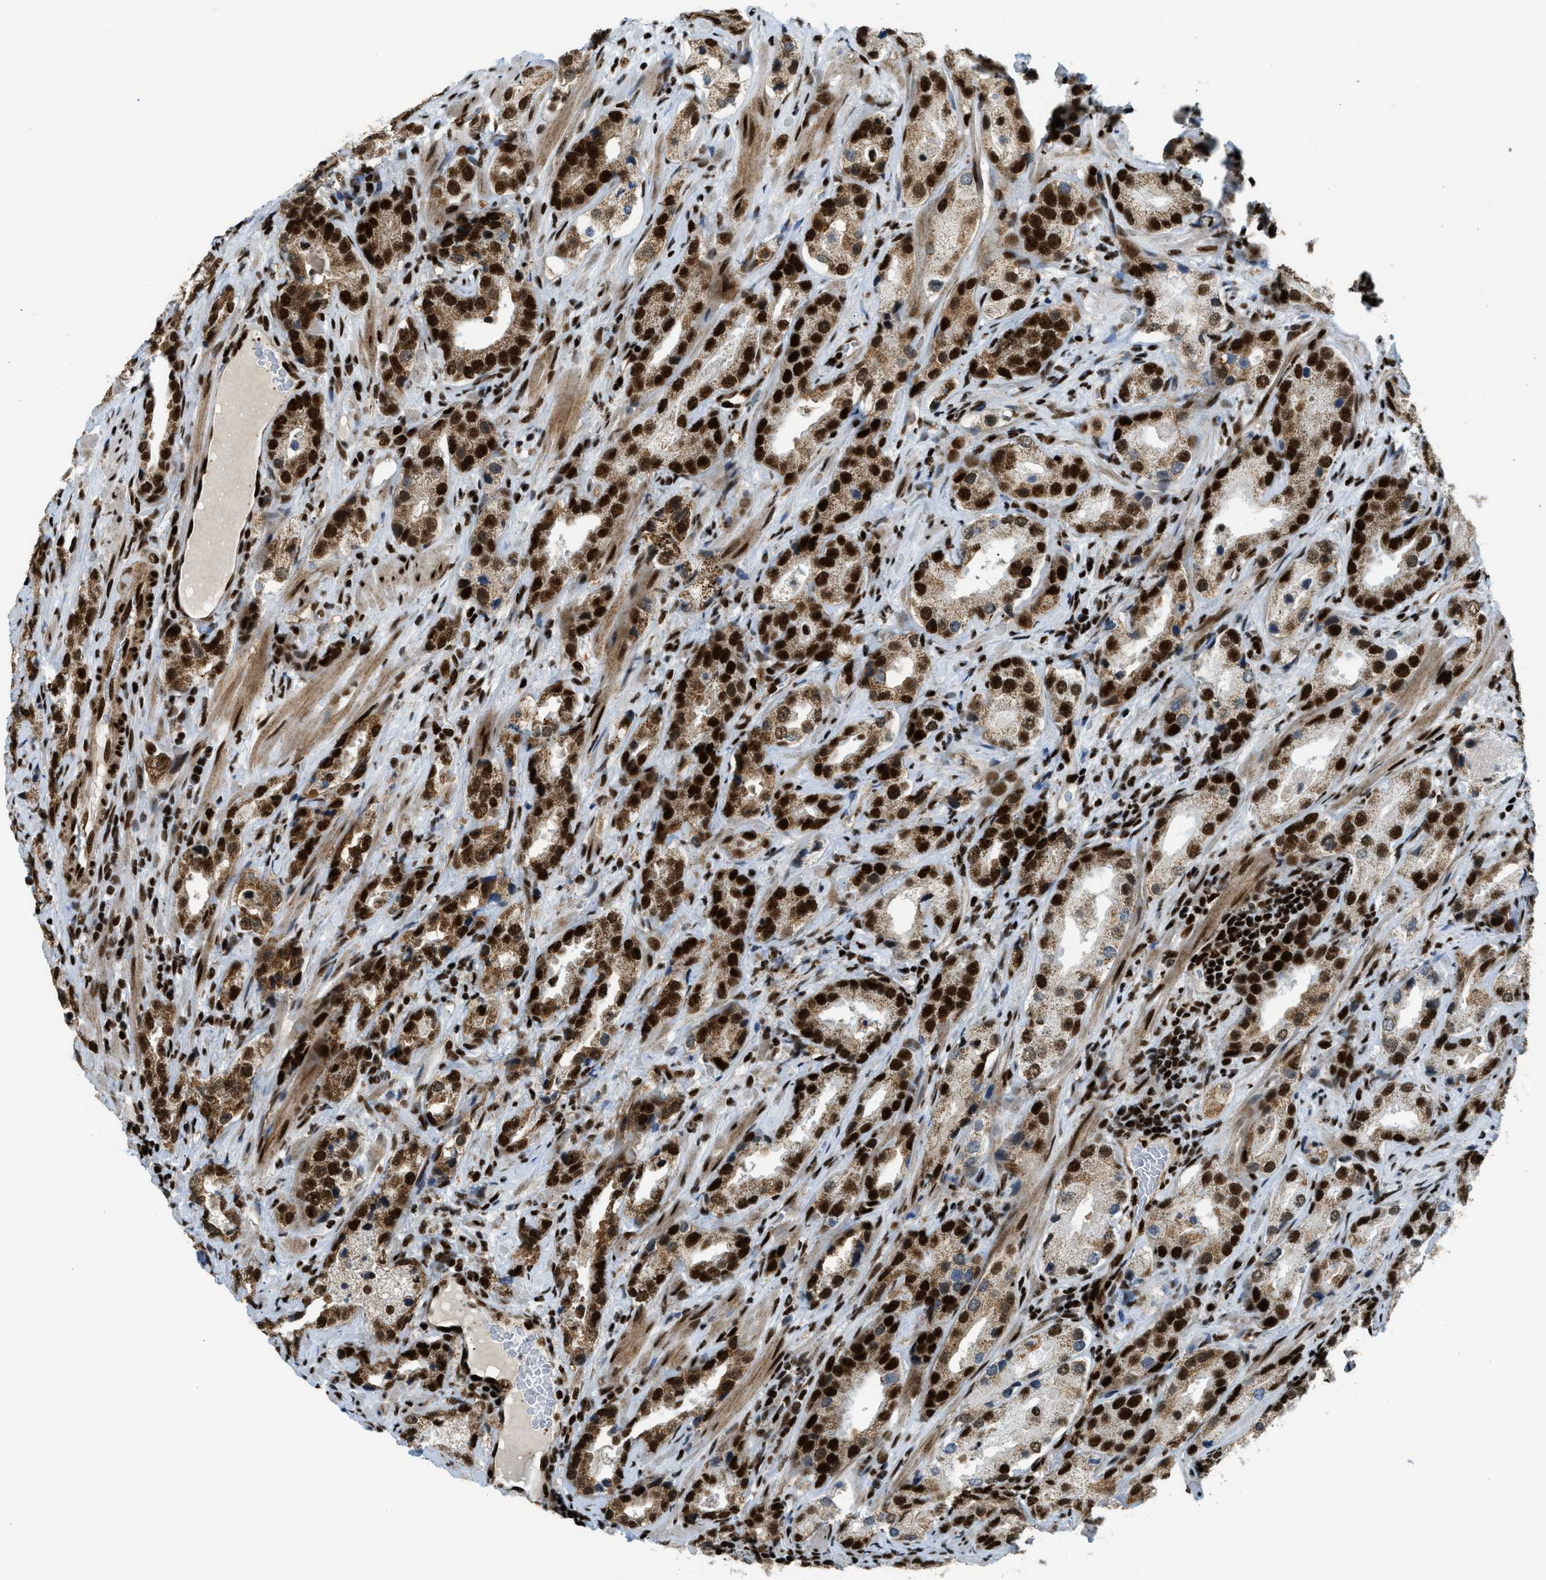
{"staining": {"intensity": "strong", "quantity": ">75%", "location": "cytoplasmic/membranous,nuclear"}, "tissue": "prostate cancer", "cell_type": "Tumor cells", "image_type": "cancer", "snomed": [{"axis": "morphology", "description": "Adenocarcinoma, High grade"}, {"axis": "topography", "description": "Prostate"}], "caption": "Immunohistochemical staining of human prostate high-grade adenocarcinoma exhibits high levels of strong cytoplasmic/membranous and nuclear staining in about >75% of tumor cells.", "gene": "GABPB1", "patient": {"sex": "male", "age": 63}}